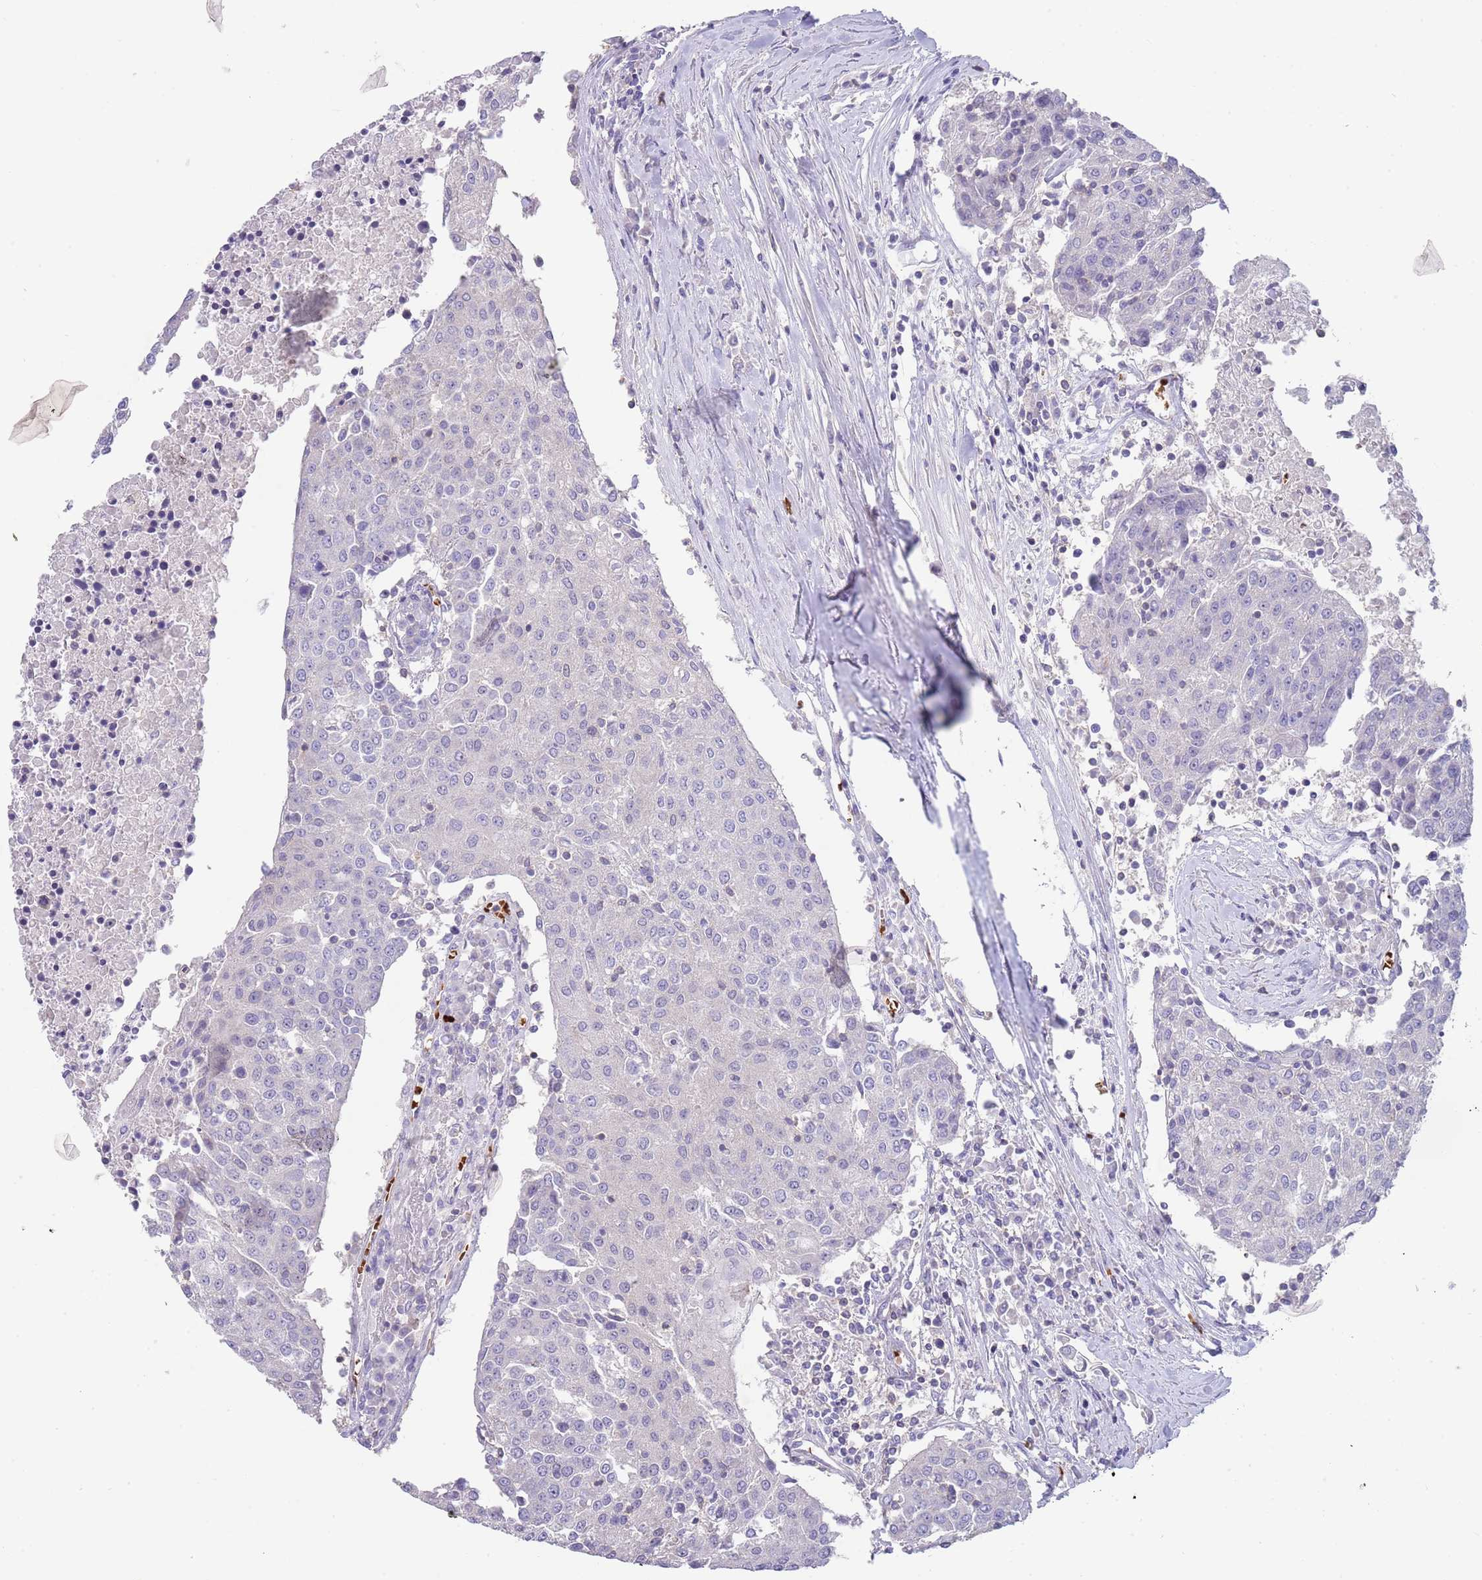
{"staining": {"intensity": "negative", "quantity": "none", "location": "none"}, "tissue": "urothelial cancer", "cell_type": "Tumor cells", "image_type": "cancer", "snomed": [{"axis": "morphology", "description": "Urothelial carcinoma, High grade"}, {"axis": "topography", "description": "Urinary bladder"}], "caption": "DAB (3,3'-diaminobenzidine) immunohistochemical staining of human urothelial carcinoma (high-grade) exhibits no significant staining in tumor cells.", "gene": "ZNF14", "patient": {"sex": "female", "age": 85}}